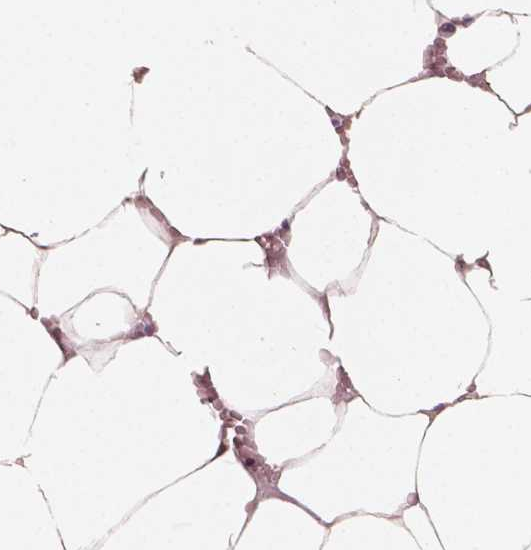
{"staining": {"intensity": "negative", "quantity": "none", "location": "none"}, "tissue": "bone marrow", "cell_type": "Hematopoietic cells", "image_type": "normal", "snomed": [{"axis": "morphology", "description": "Normal tissue, NOS"}, {"axis": "topography", "description": "Bone marrow"}], "caption": "Immunohistochemical staining of benign human bone marrow demonstrates no significant positivity in hematopoietic cells. (DAB immunohistochemistry, high magnification).", "gene": "KIT", "patient": {"sex": "female", "age": 52}}